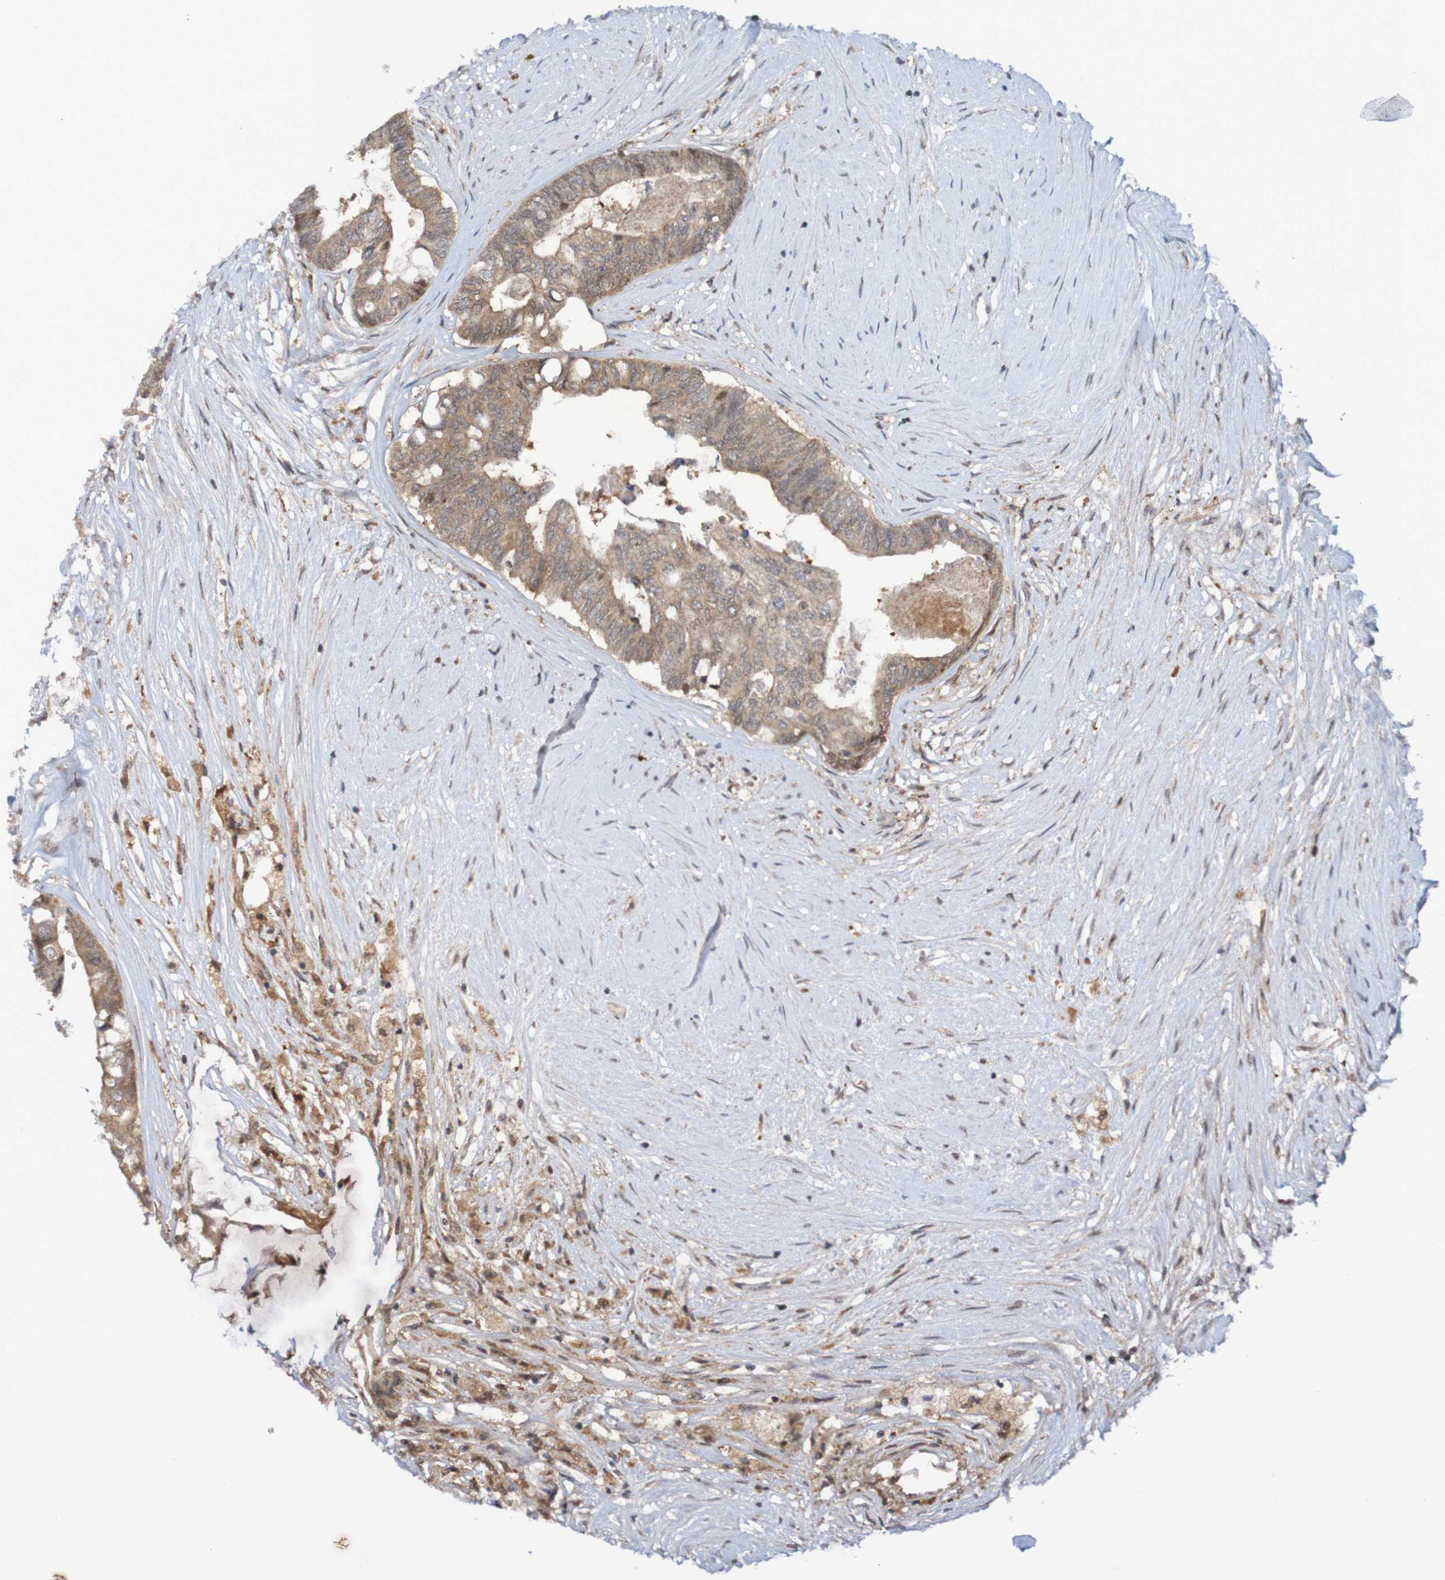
{"staining": {"intensity": "weak", "quantity": ">75%", "location": "cytoplasmic/membranous"}, "tissue": "colorectal cancer", "cell_type": "Tumor cells", "image_type": "cancer", "snomed": [{"axis": "morphology", "description": "Adenocarcinoma, NOS"}, {"axis": "topography", "description": "Rectum"}], "caption": "This histopathology image exhibits IHC staining of adenocarcinoma (colorectal), with low weak cytoplasmic/membranous staining in about >75% of tumor cells.", "gene": "ITLN1", "patient": {"sex": "male", "age": 63}}